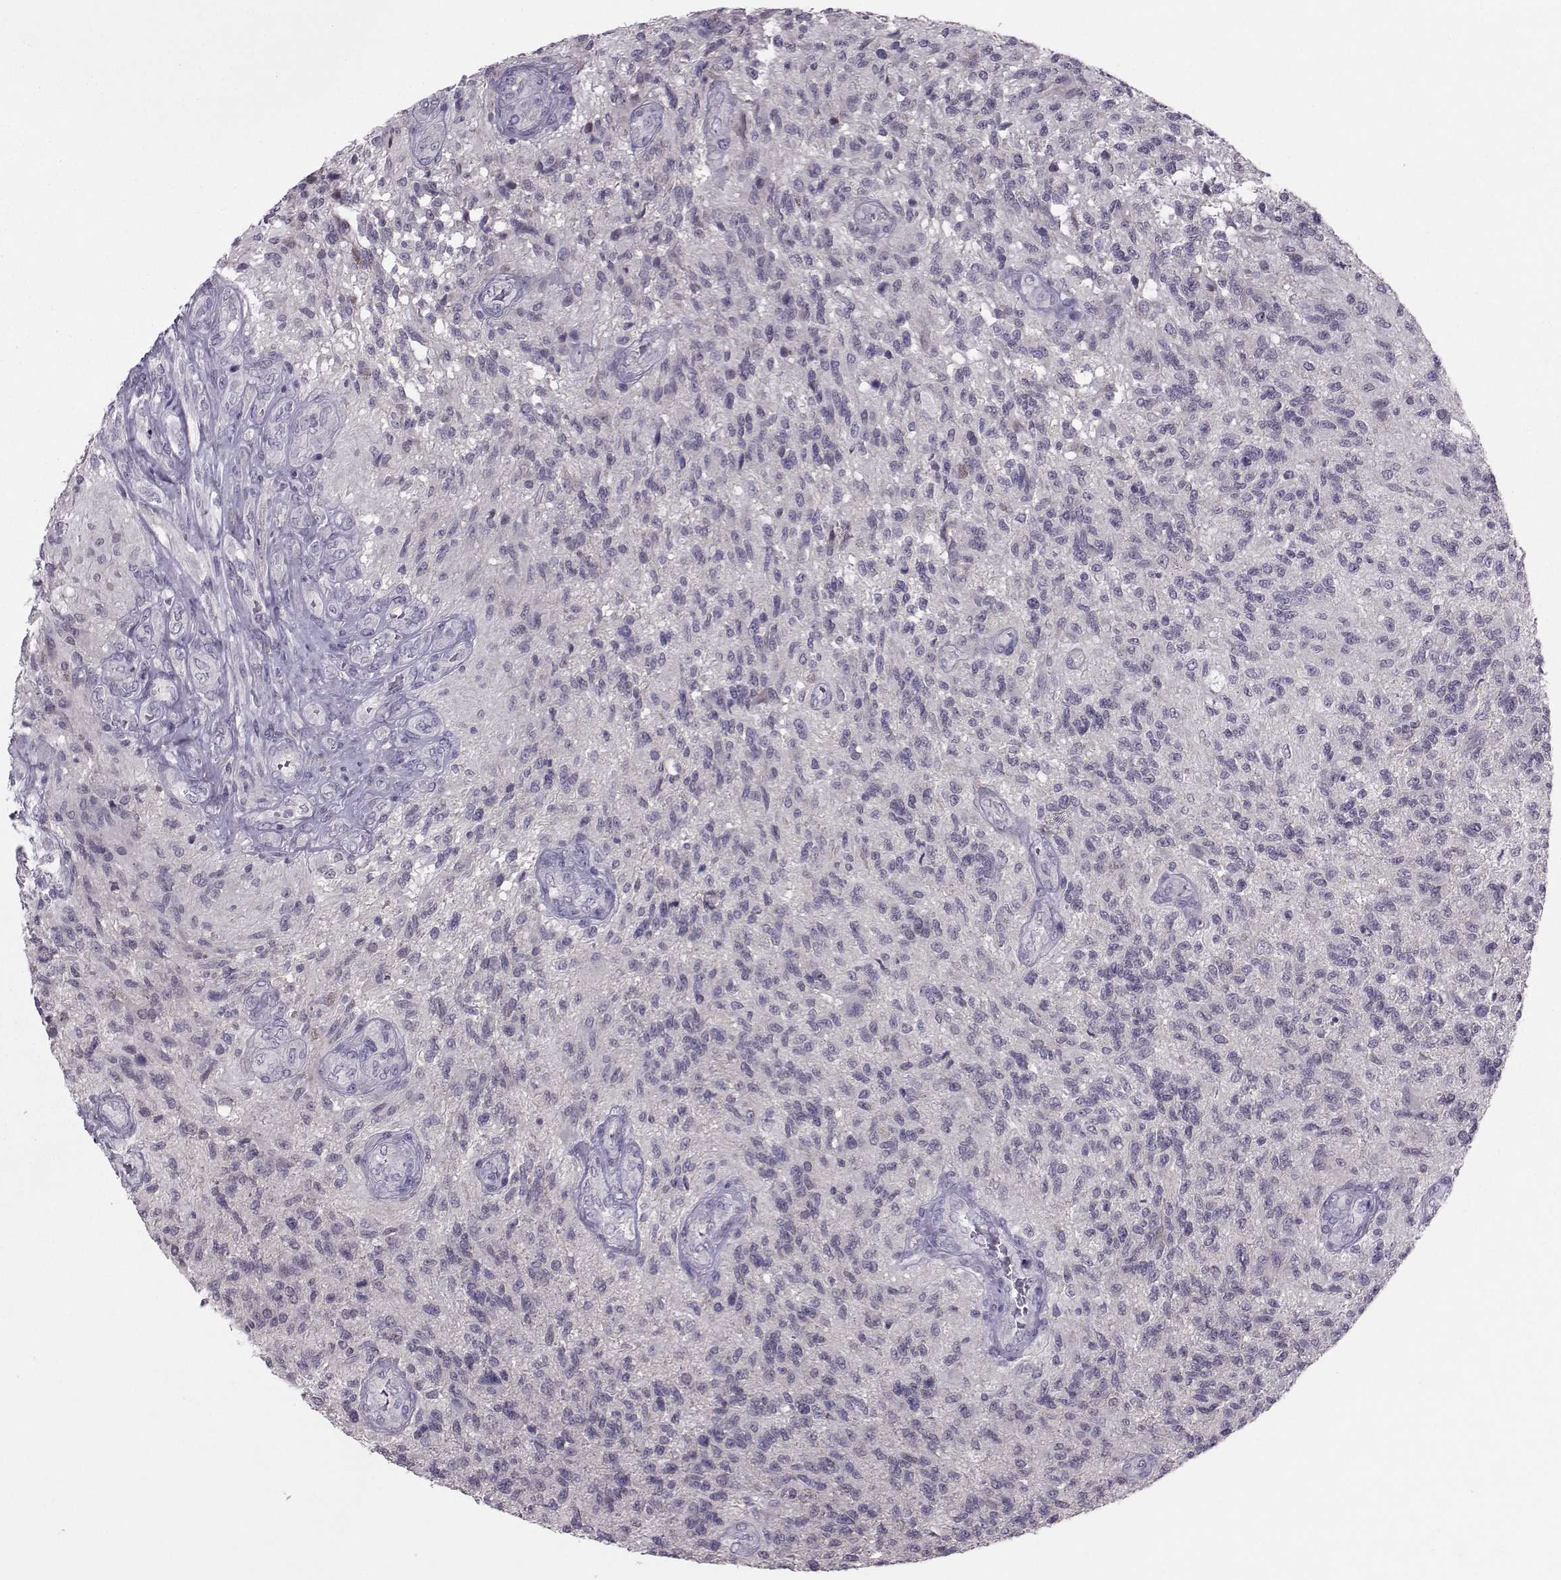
{"staining": {"intensity": "negative", "quantity": "none", "location": "none"}, "tissue": "glioma", "cell_type": "Tumor cells", "image_type": "cancer", "snomed": [{"axis": "morphology", "description": "Glioma, malignant, High grade"}, {"axis": "topography", "description": "Brain"}], "caption": "The photomicrograph reveals no significant expression in tumor cells of malignant glioma (high-grade). (DAB IHC with hematoxylin counter stain).", "gene": "ASRGL1", "patient": {"sex": "male", "age": 56}}